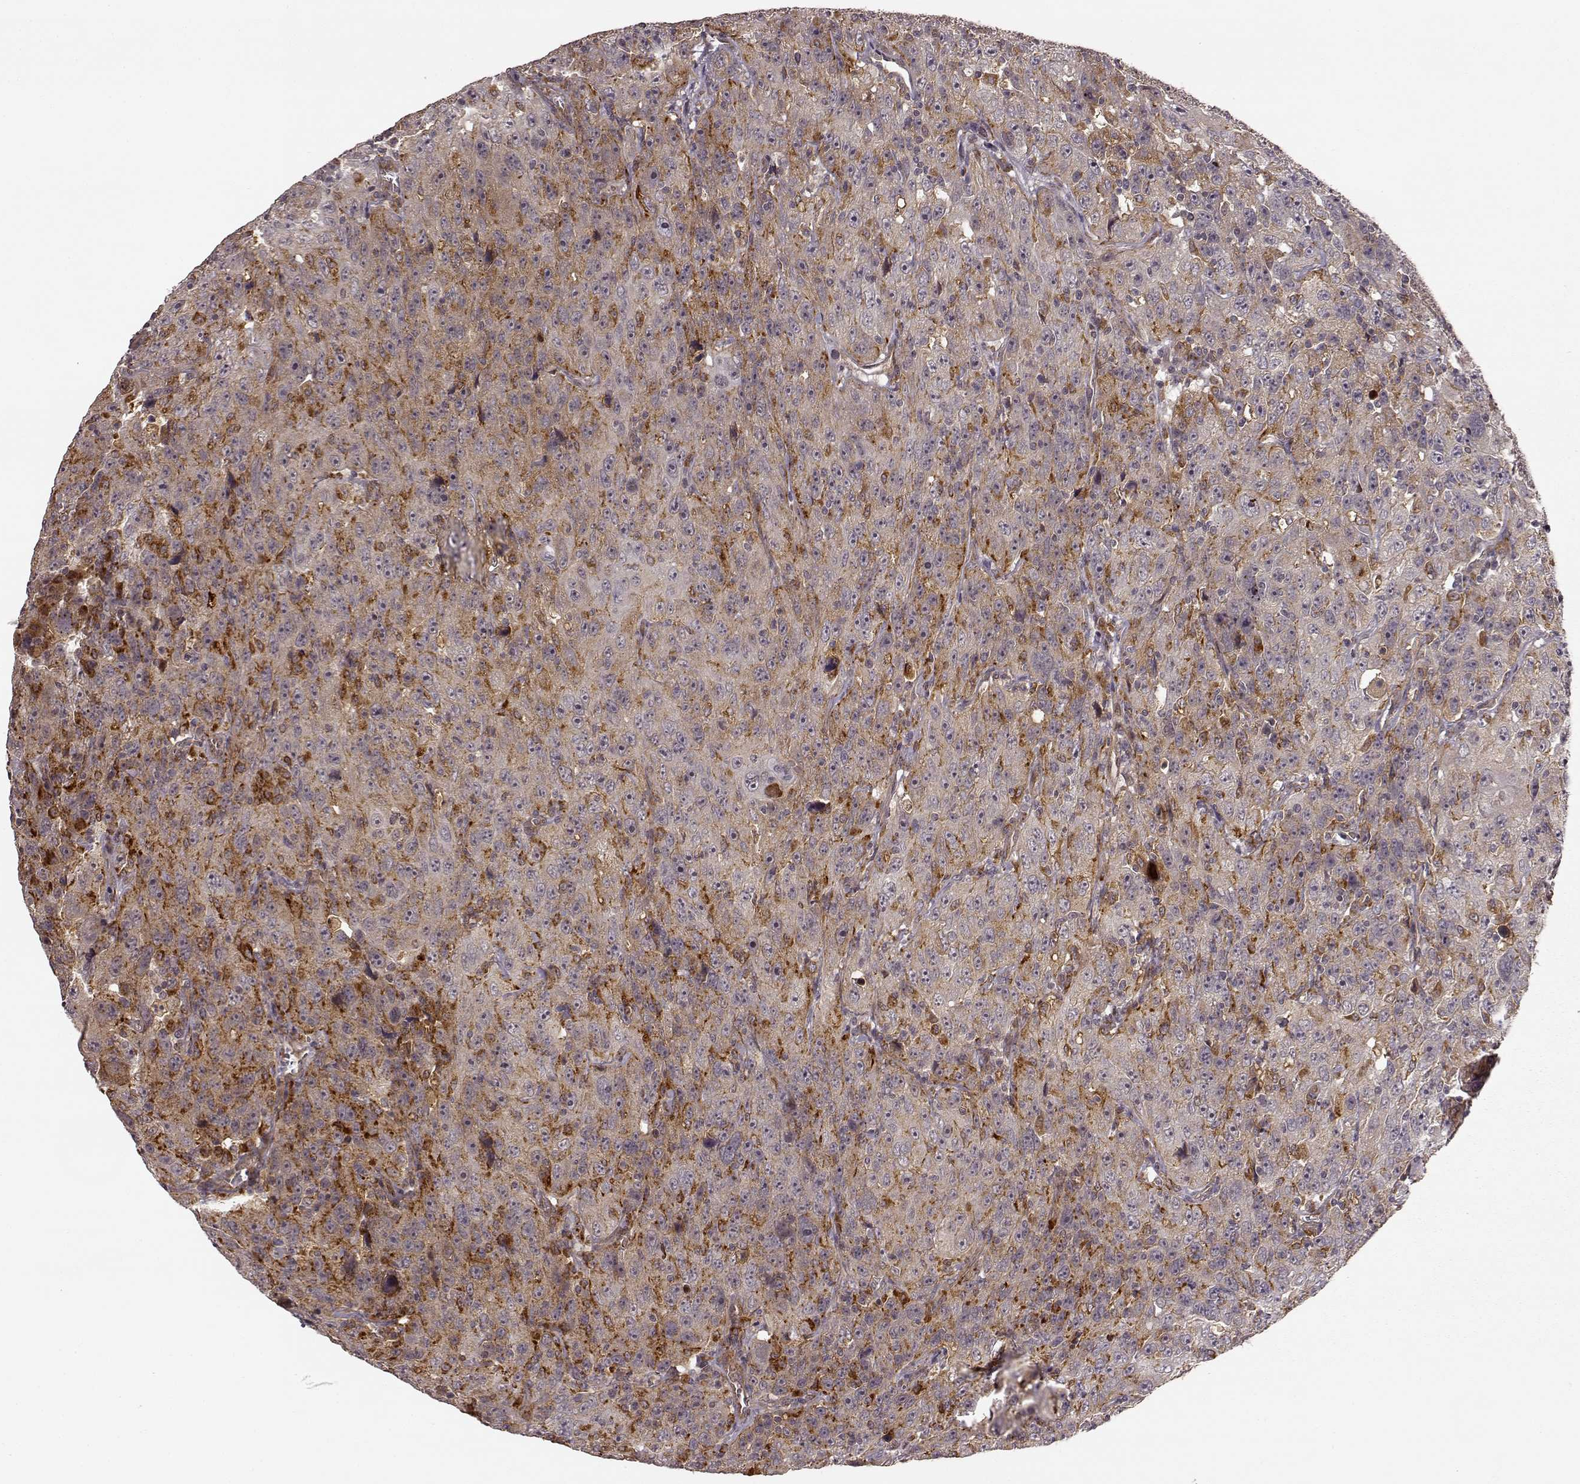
{"staining": {"intensity": "weak", "quantity": ">75%", "location": "cytoplasmic/membranous"}, "tissue": "urothelial cancer", "cell_type": "Tumor cells", "image_type": "cancer", "snomed": [{"axis": "morphology", "description": "Urothelial carcinoma, NOS"}, {"axis": "morphology", "description": "Urothelial carcinoma, High grade"}, {"axis": "topography", "description": "Urinary bladder"}], "caption": "Transitional cell carcinoma tissue demonstrates weak cytoplasmic/membranous positivity in about >75% of tumor cells, visualized by immunohistochemistry.", "gene": "SLC12A9", "patient": {"sex": "female", "age": 73}}